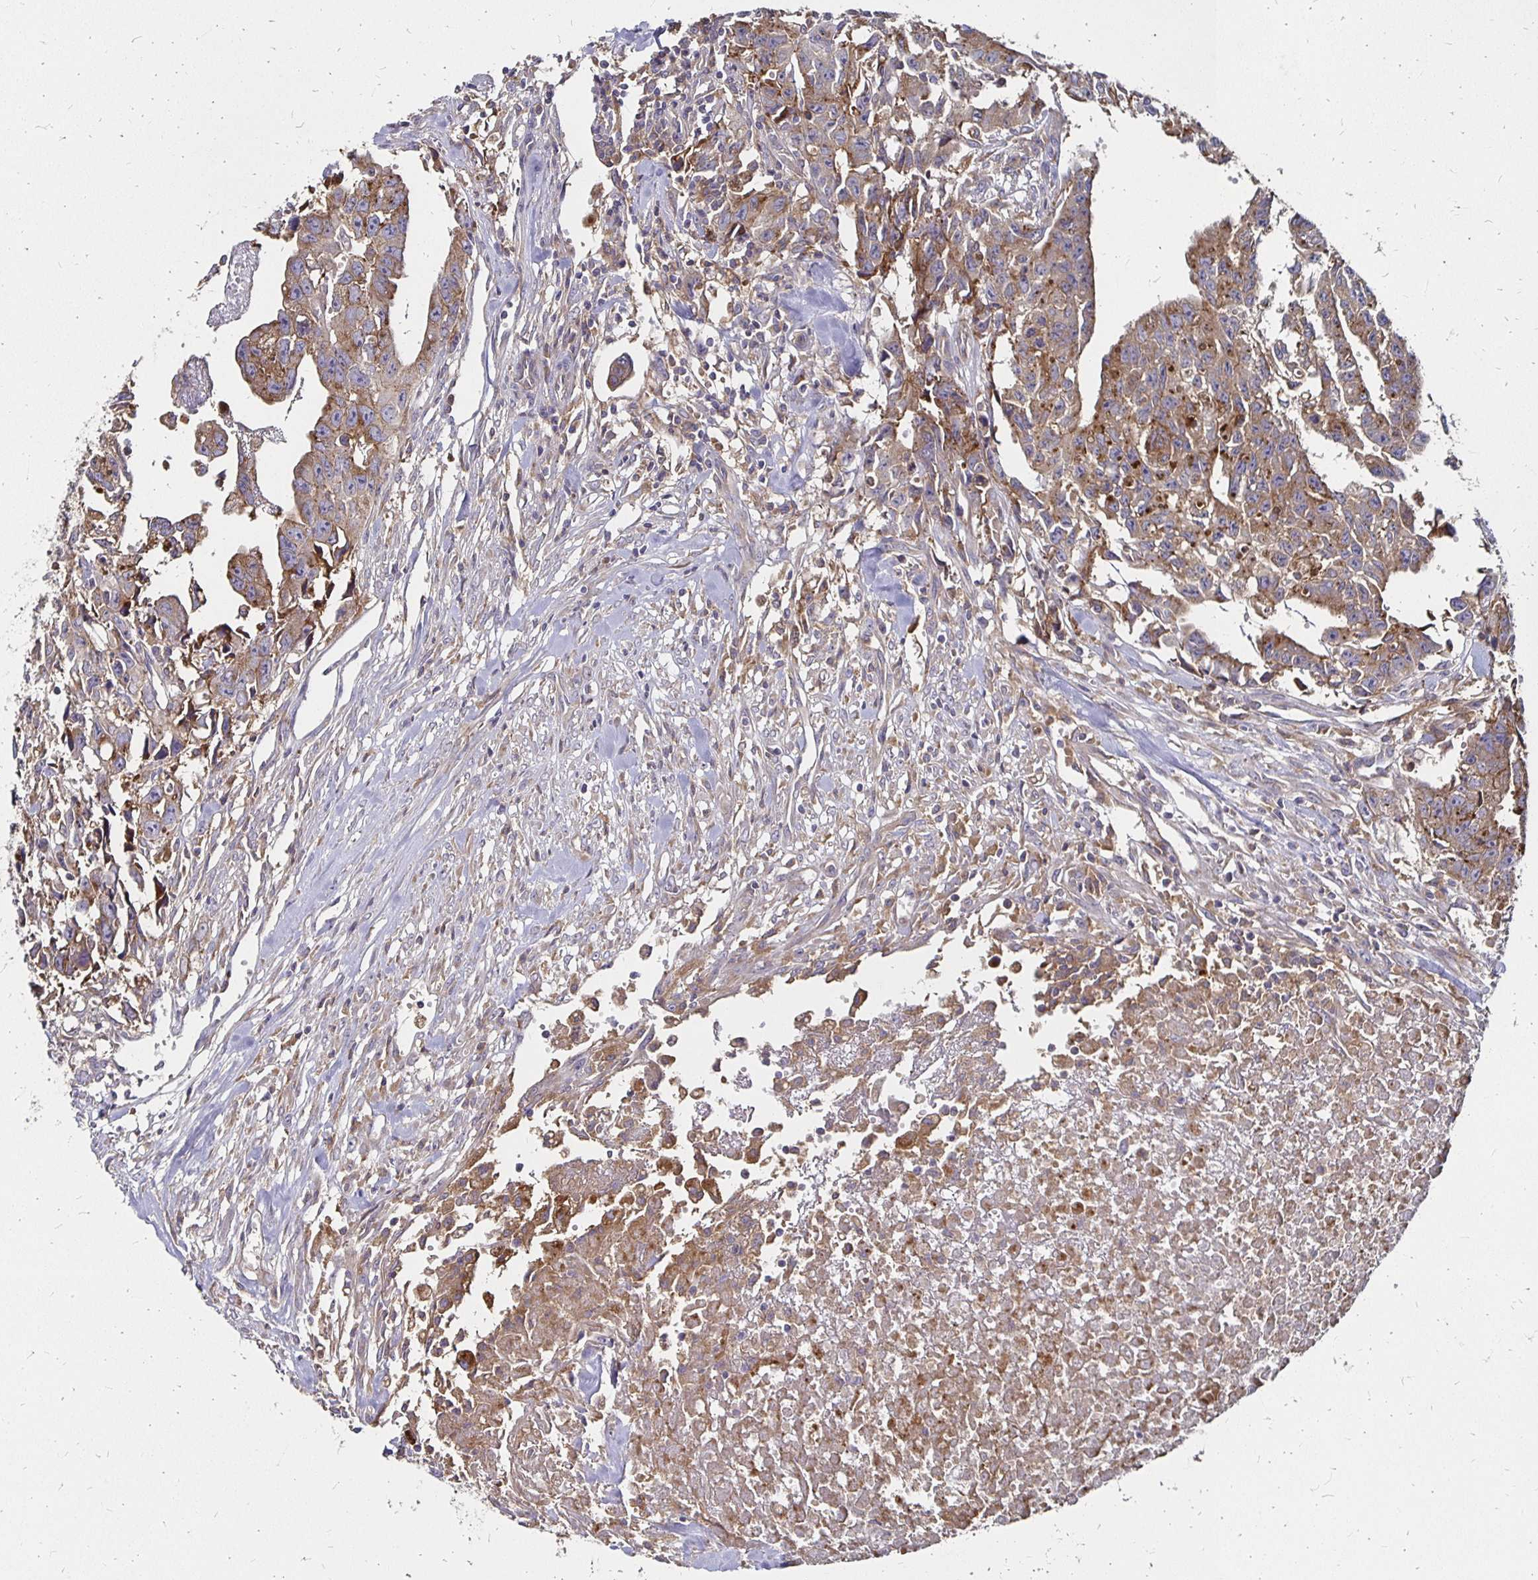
{"staining": {"intensity": "moderate", "quantity": ">75%", "location": "cytoplasmic/membranous"}, "tissue": "testis cancer", "cell_type": "Tumor cells", "image_type": "cancer", "snomed": [{"axis": "morphology", "description": "Carcinoma, Embryonal, NOS"}, {"axis": "morphology", "description": "Teratoma, malignant, NOS"}, {"axis": "topography", "description": "Testis"}], "caption": "A micrograph showing moderate cytoplasmic/membranous expression in approximately >75% of tumor cells in embryonal carcinoma (testis), as visualized by brown immunohistochemical staining.", "gene": "NCSTN", "patient": {"sex": "male", "age": 24}}